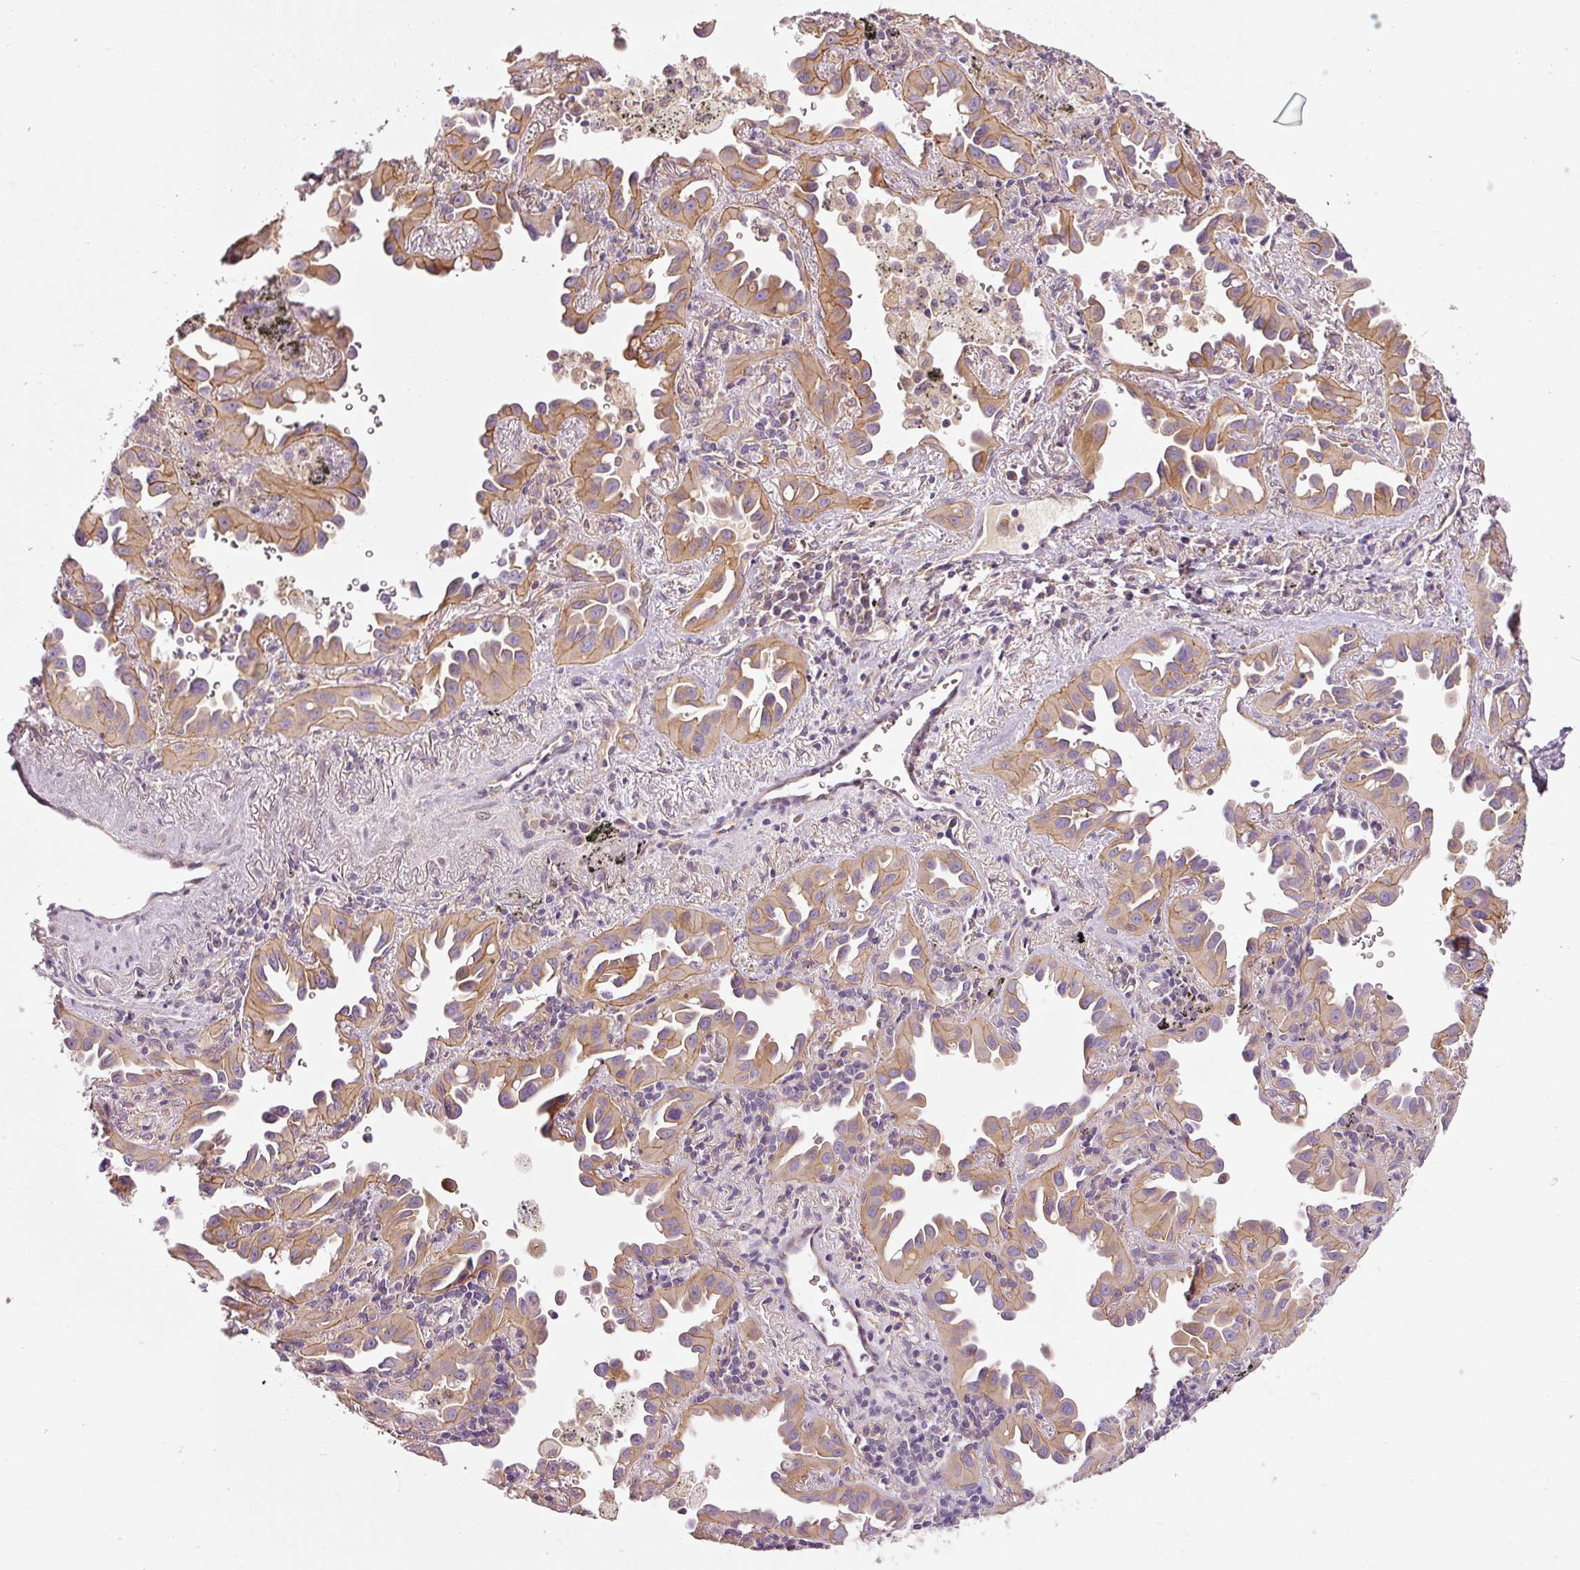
{"staining": {"intensity": "moderate", "quantity": ">75%", "location": "cytoplasmic/membranous"}, "tissue": "lung cancer", "cell_type": "Tumor cells", "image_type": "cancer", "snomed": [{"axis": "morphology", "description": "Adenocarcinoma, NOS"}, {"axis": "topography", "description": "Lung"}], "caption": "Immunohistochemistry (IHC) (DAB) staining of lung adenocarcinoma exhibits moderate cytoplasmic/membranous protein positivity in about >75% of tumor cells.", "gene": "OSR2", "patient": {"sex": "male", "age": 68}}